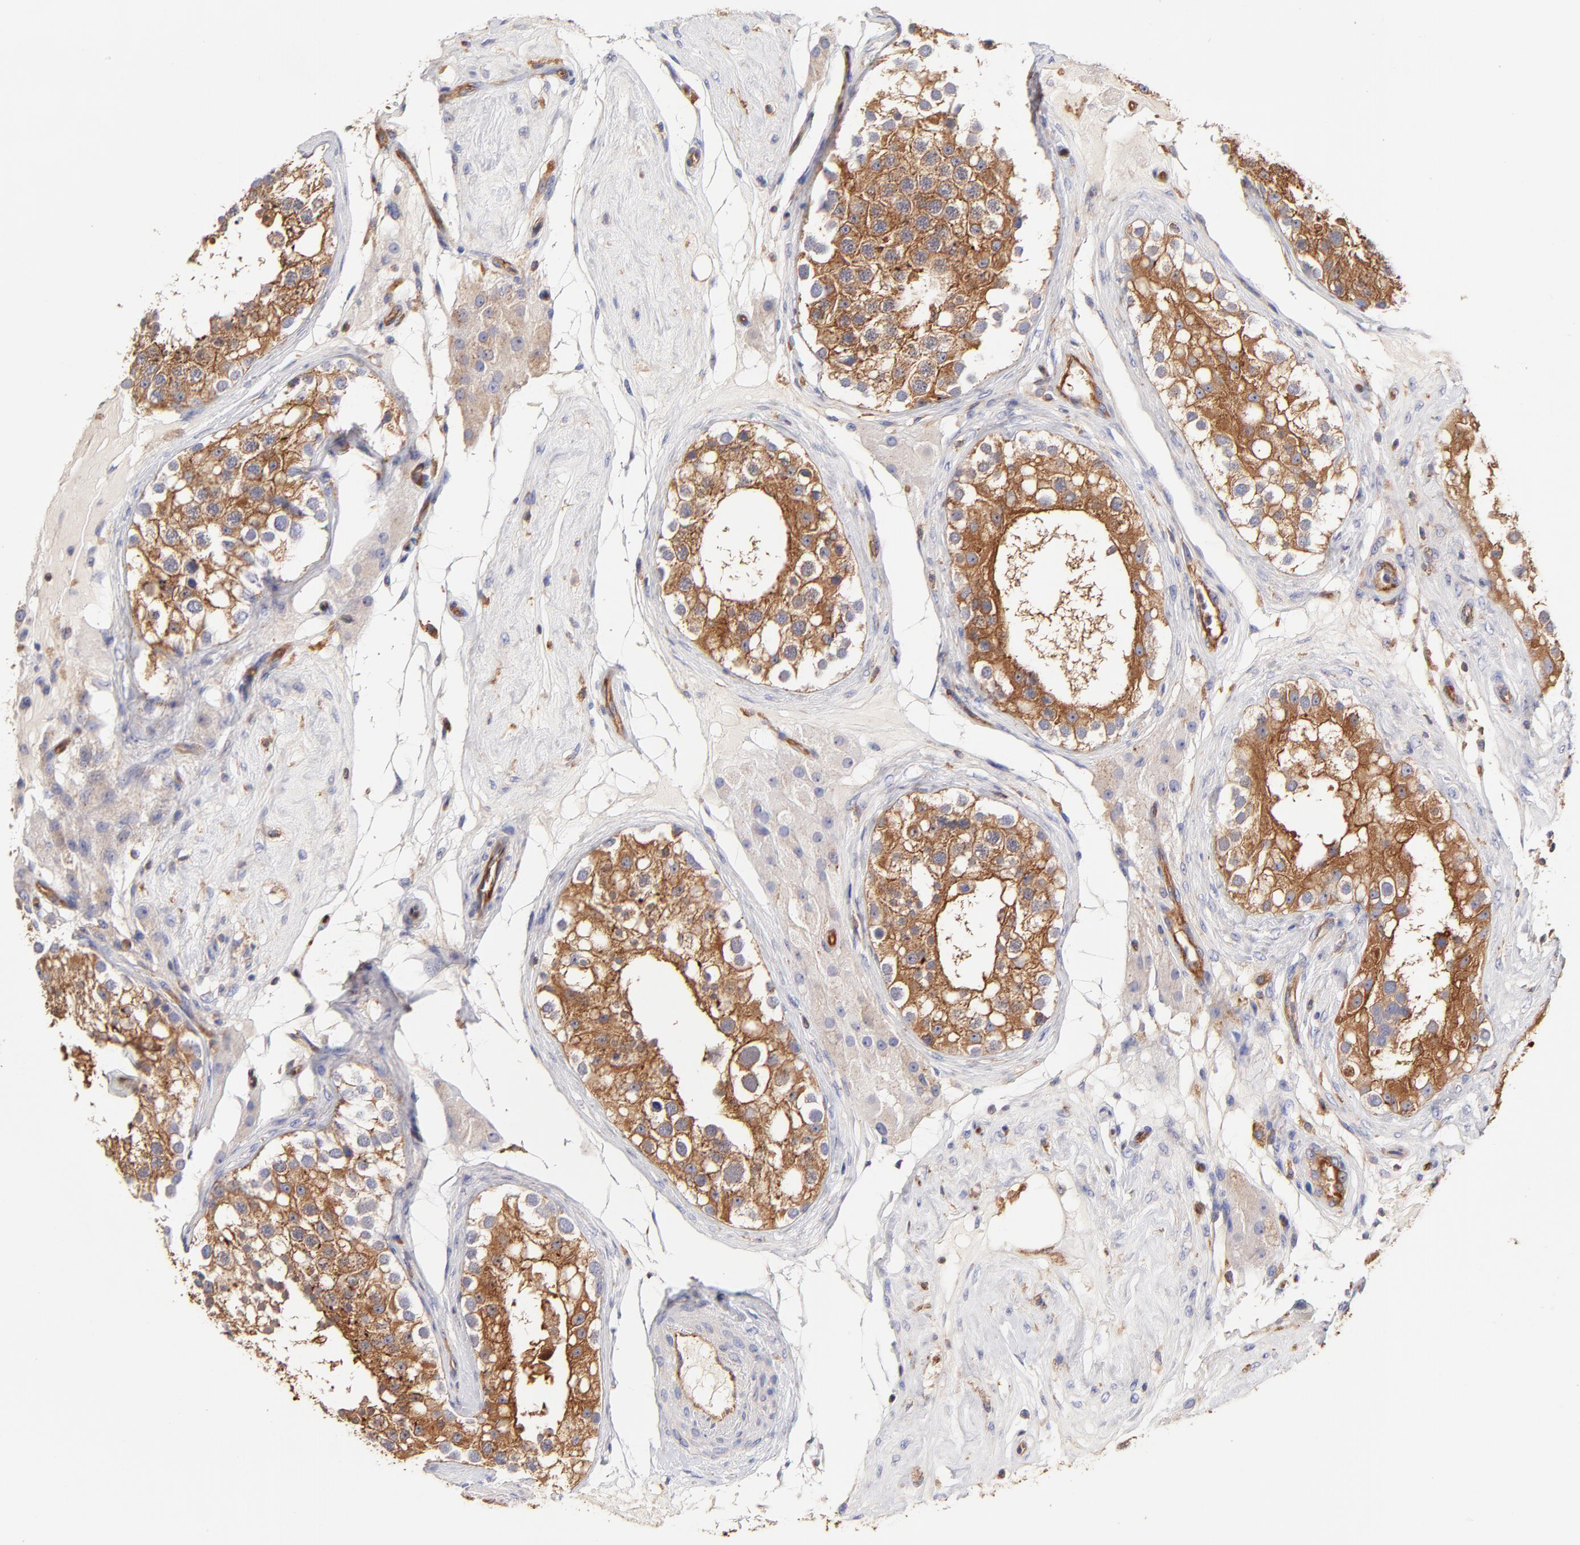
{"staining": {"intensity": "moderate", "quantity": ">75%", "location": "cytoplasmic/membranous"}, "tissue": "testis", "cell_type": "Cells in seminiferous ducts", "image_type": "normal", "snomed": [{"axis": "morphology", "description": "Normal tissue, NOS"}, {"axis": "topography", "description": "Testis"}], "caption": "Human testis stained for a protein (brown) demonstrates moderate cytoplasmic/membranous positive positivity in approximately >75% of cells in seminiferous ducts.", "gene": "CD2AP", "patient": {"sex": "male", "age": 68}}